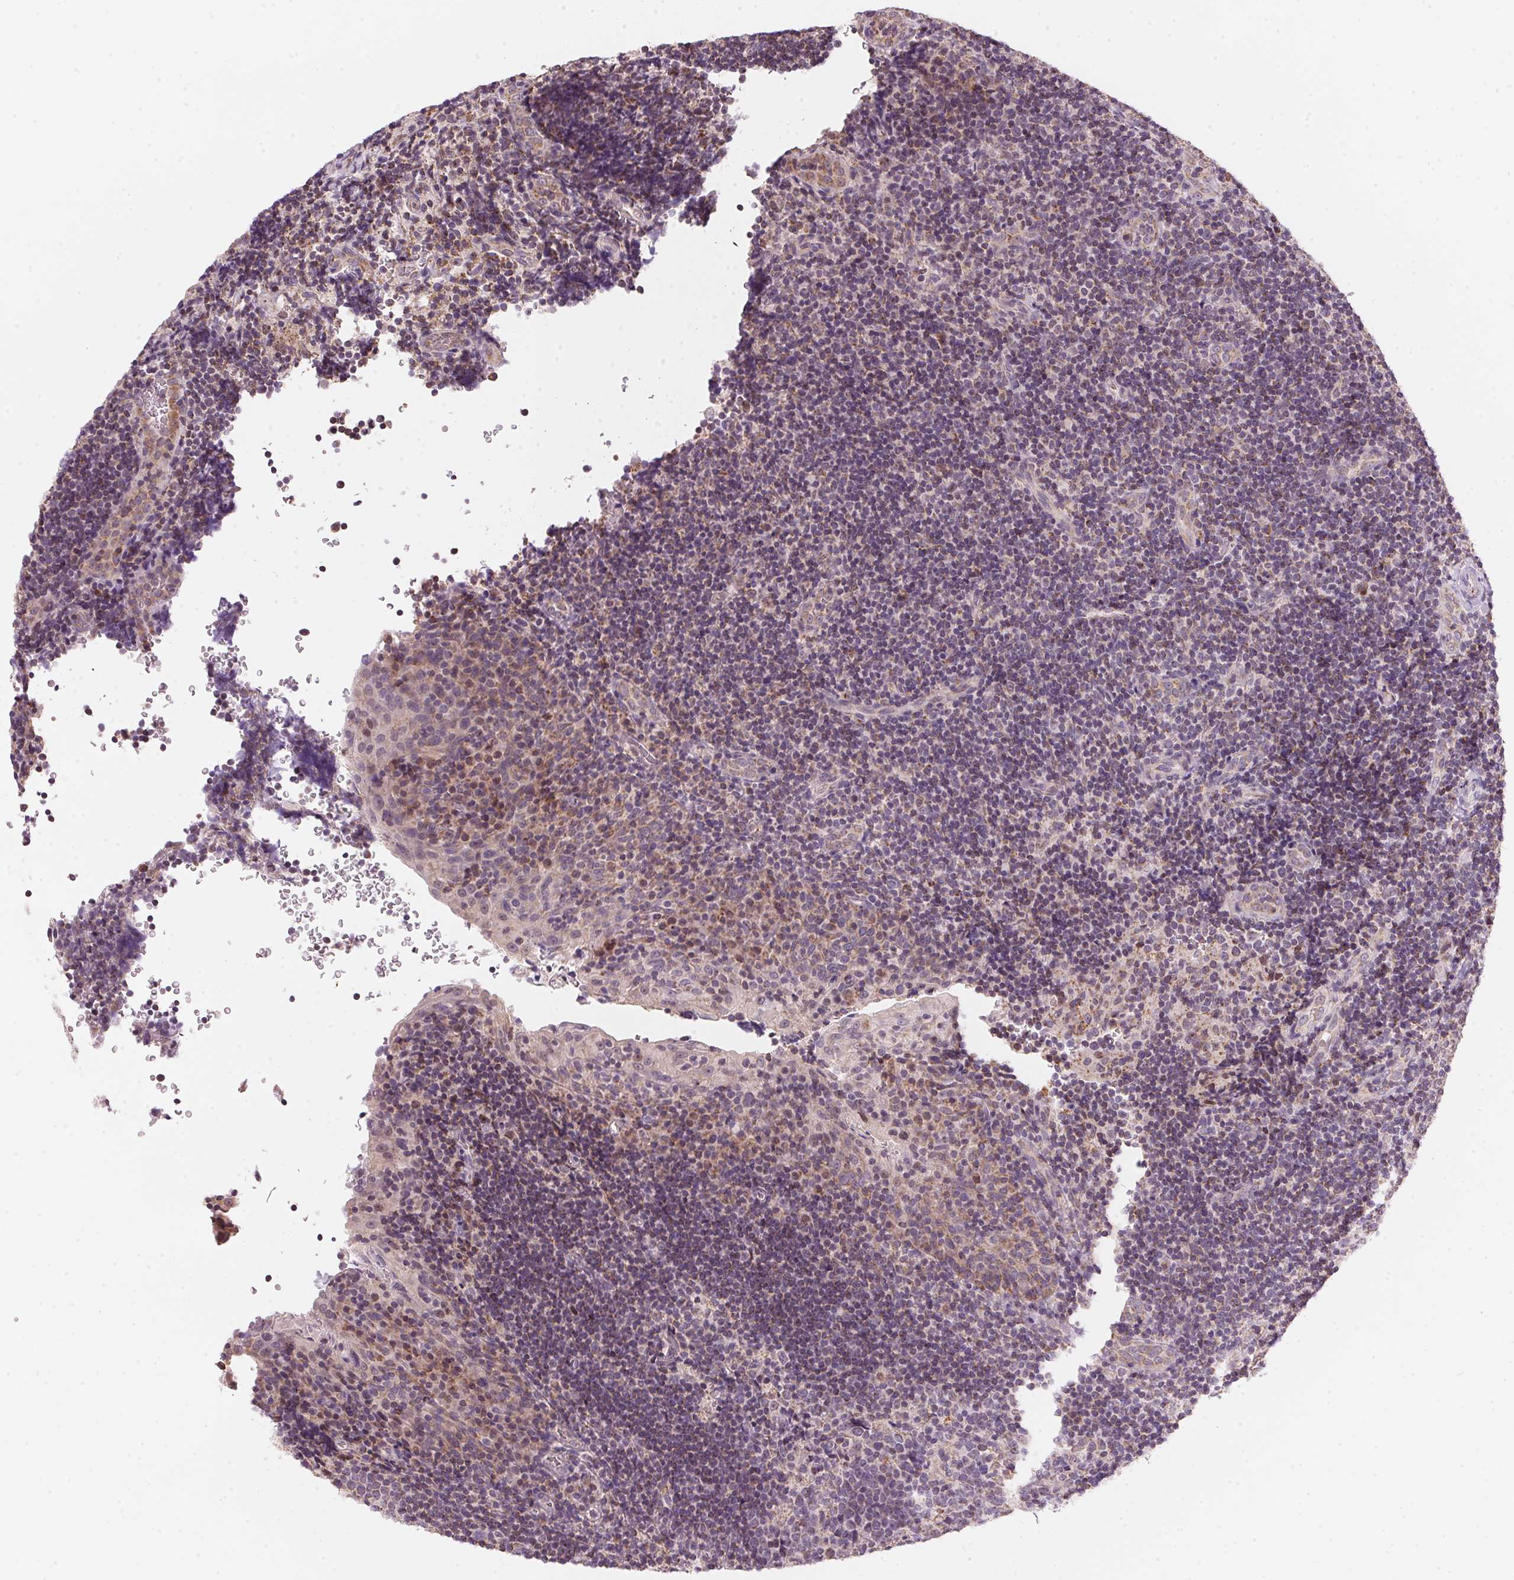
{"staining": {"intensity": "negative", "quantity": "none", "location": "none"}, "tissue": "tonsil", "cell_type": "Germinal center cells", "image_type": "normal", "snomed": [{"axis": "morphology", "description": "Normal tissue, NOS"}, {"axis": "topography", "description": "Tonsil"}], "caption": "Immunohistochemistry (IHC) micrograph of unremarkable tonsil: human tonsil stained with DAB (3,3'-diaminobenzidine) demonstrates no significant protein expression in germinal center cells. Nuclei are stained in blue.", "gene": "COQ7", "patient": {"sex": "male", "age": 17}}